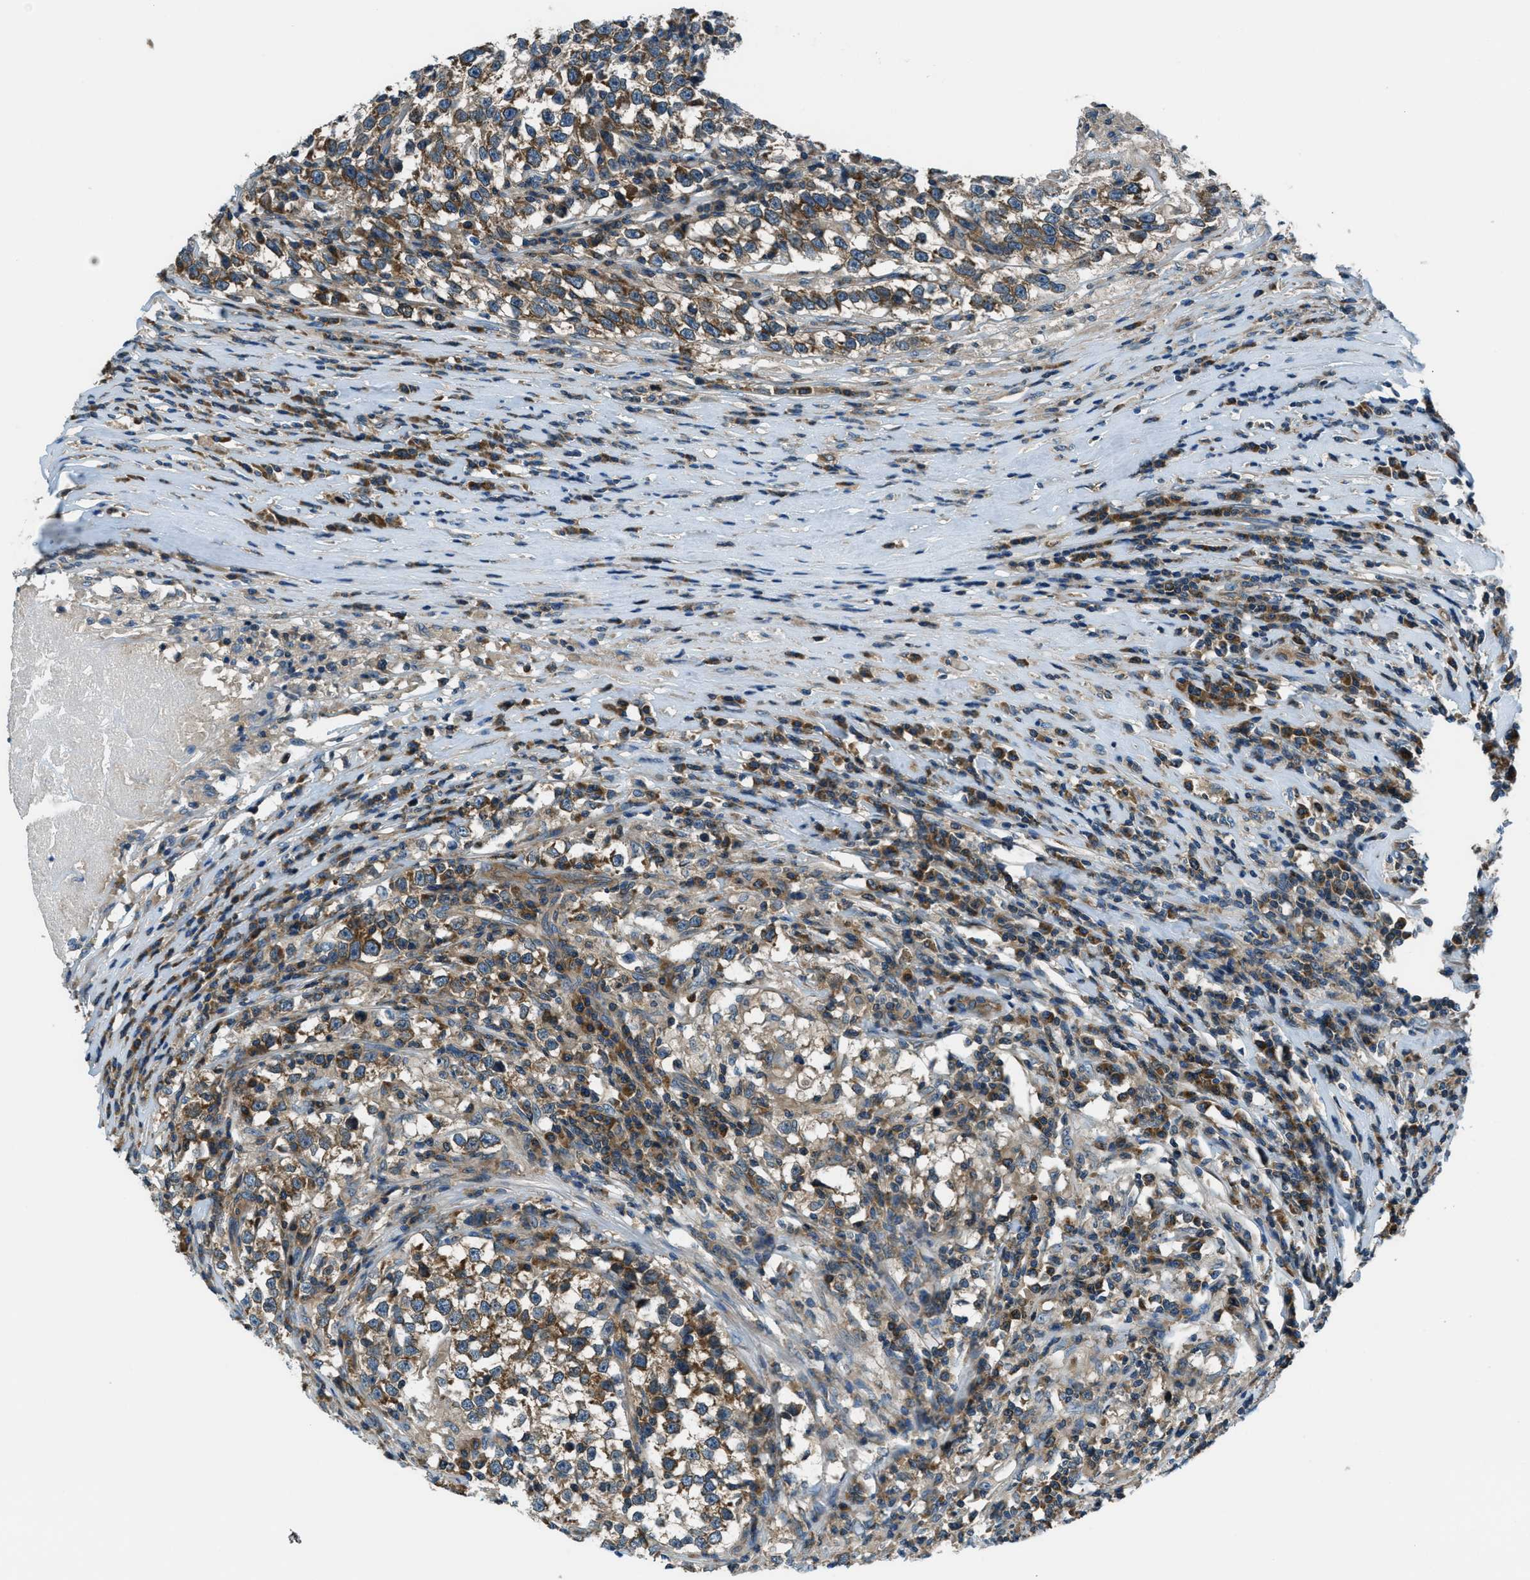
{"staining": {"intensity": "moderate", "quantity": ">75%", "location": "cytoplasmic/membranous"}, "tissue": "testis cancer", "cell_type": "Tumor cells", "image_type": "cancer", "snomed": [{"axis": "morphology", "description": "Normal tissue, NOS"}, {"axis": "morphology", "description": "Seminoma, NOS"}, {"axis": "topography", "description": "Testis"}], "caption": "There is medium levels of moderate cytoplasmic/membranous staining in tumor cells of seminoma (testis), as demonstrated by immunohistochemical staining (brown color).", "gene": "ARFGAP2", "patient": {"sex": "male", "age": 43}}